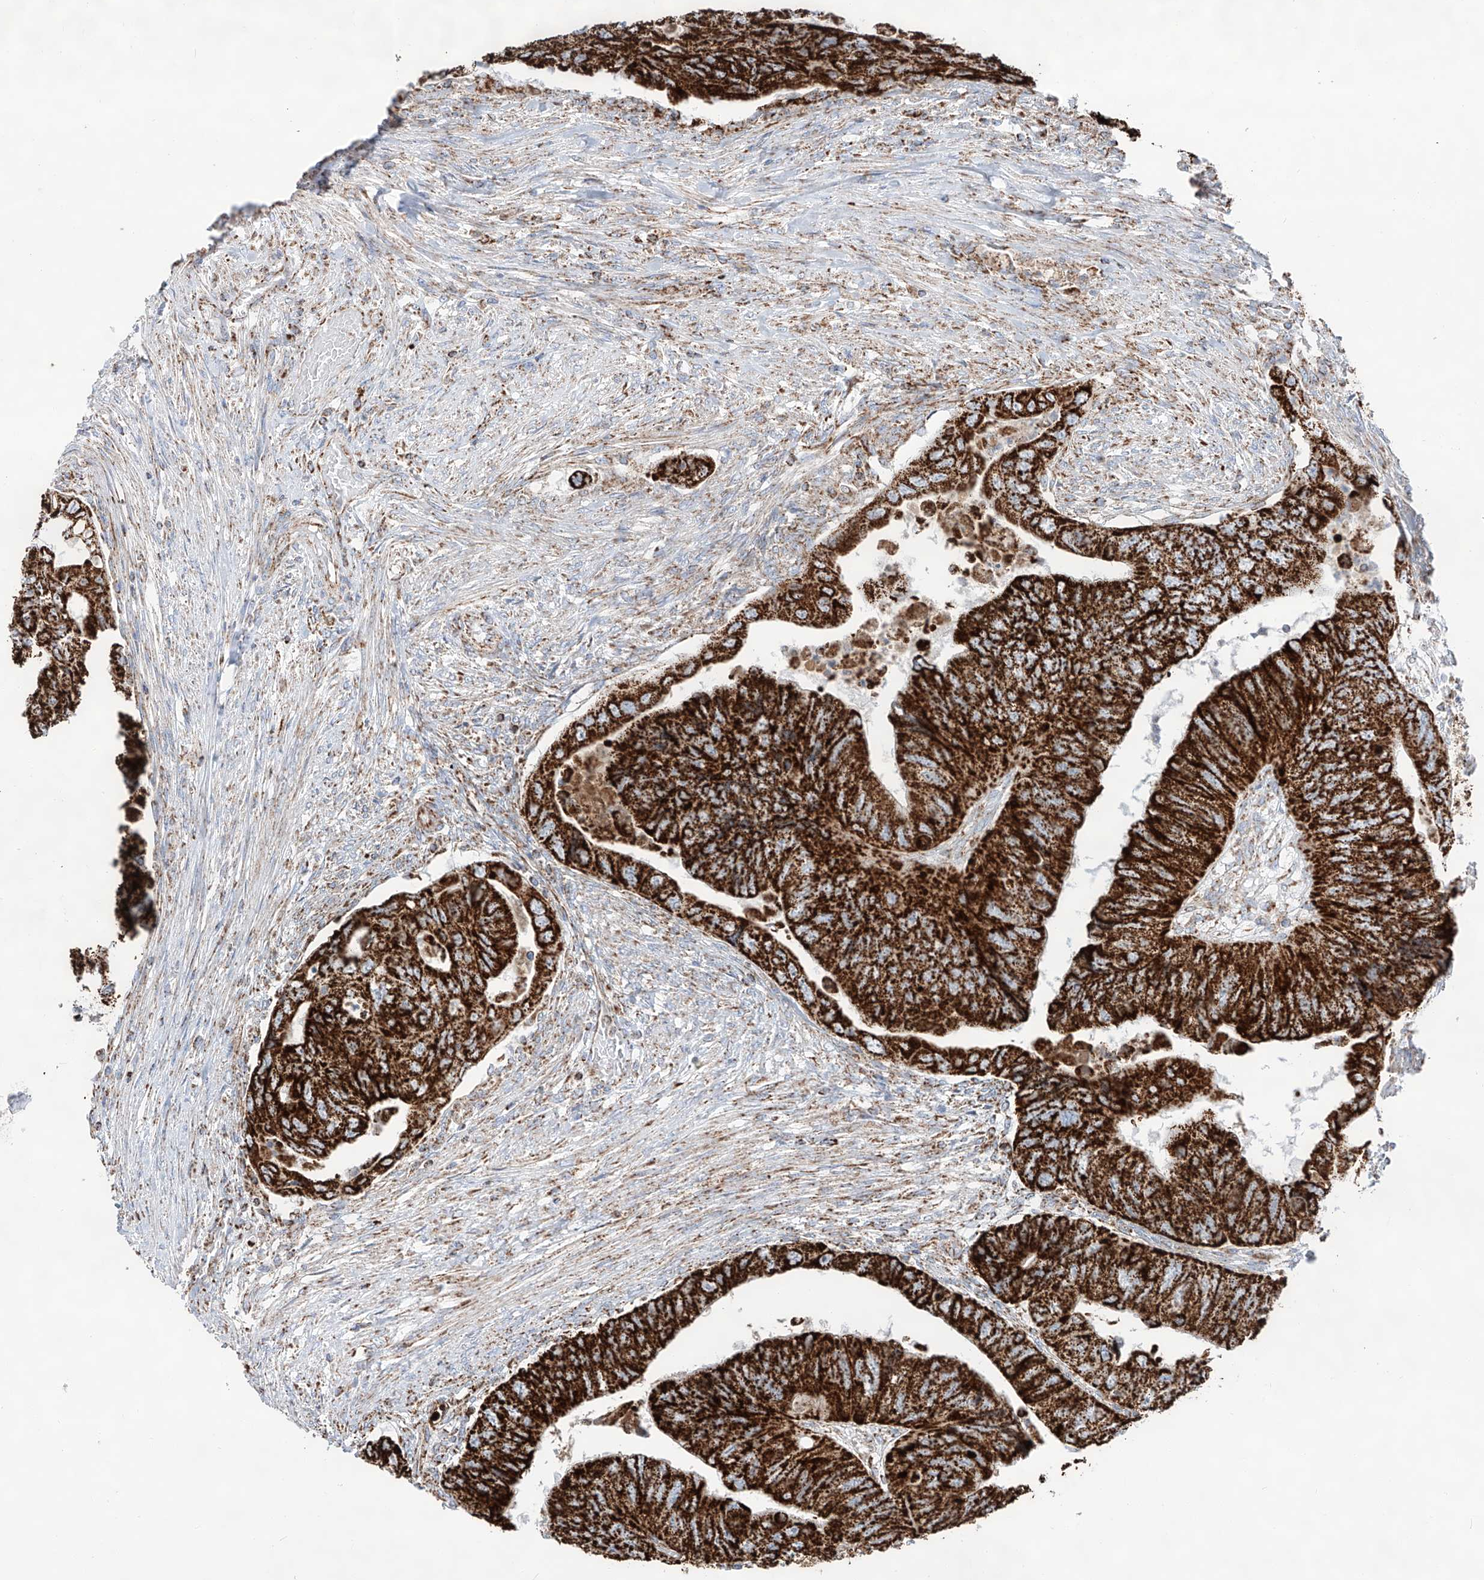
{"staining": {"intensity": "strong", "quantity": ">75%", "location": "cytoplasmic/membranous"}, "tissue": "colorectal cancer", "cell_type": "Tumor cells", "image_type": "cancer", "snomed": [{"axis": "morphology", "description": "Adenocarcinoma, NOS"}, {"axis": "topography", "description": "Rectum"}], "caption": "Adenocarcinoma (colorectal) stained with a brown dye displays strong cytoplasmic/membranous positive positivity in about >75% of tumor cells.", "gene": "TTC27", "patient": {"sex": "male", "age": 63}}